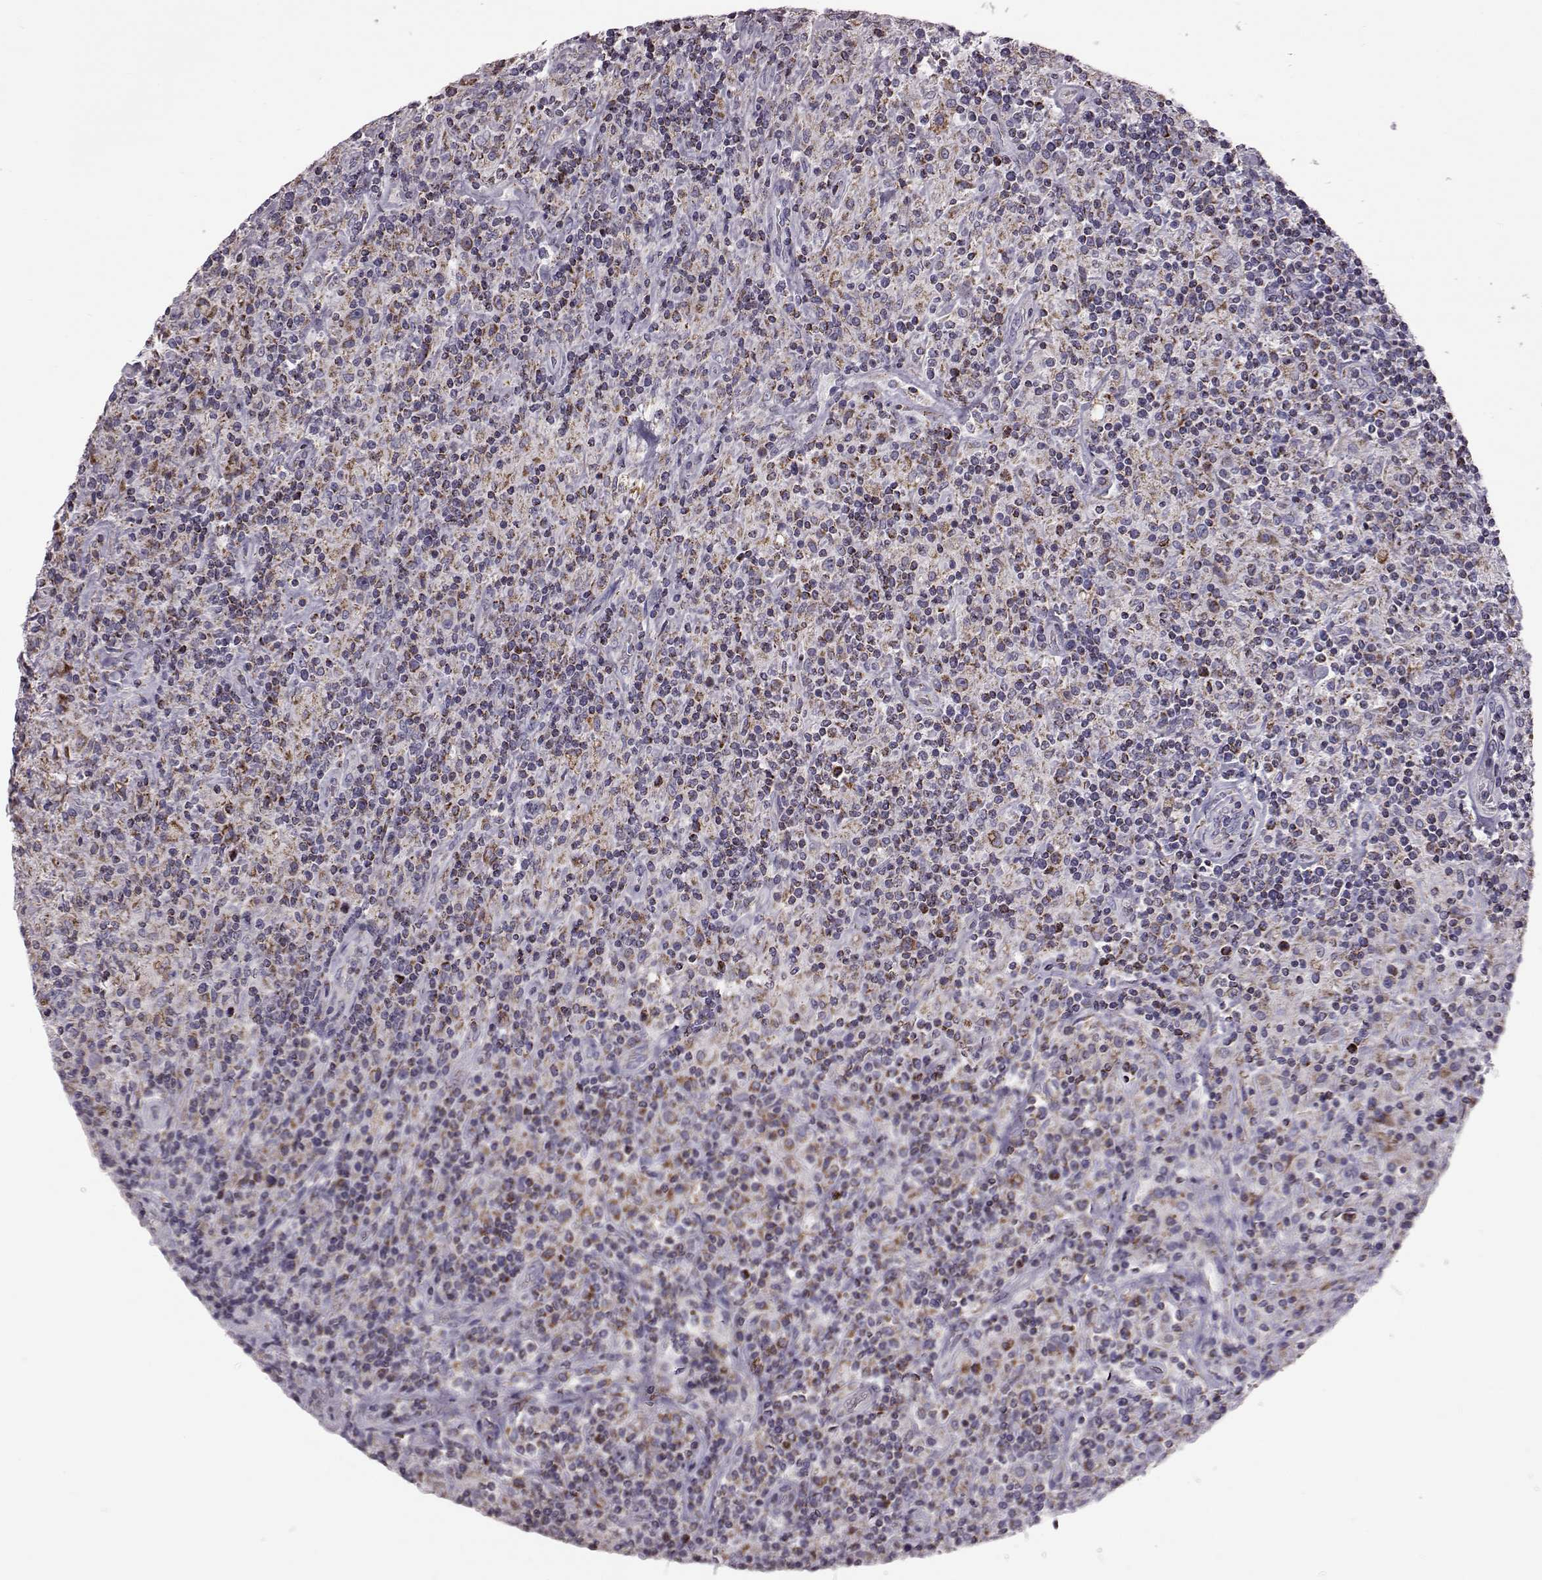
{"staining": {"intensity": "weak", "quantity": ">75%", "location": "cytoplasmic/membranous"}, "tissue": "lymphoma", "cell_type": "Tumor cells", "image_type": "cancer", "snomed": [{"axis": "morphology", "description": "Hodgkin's disease, NOS"}, {"axis": "topography", "description": "Lymph node"}], "caption": "This is a photomicrograph of immunohistochemistry (IHC) staining of lymphoma, which shows weak positivity in the cytoplasmic/membranous of tumor cells.", "gene": "ATP5MF", "patient": {"sex": "male", "age": 70}}